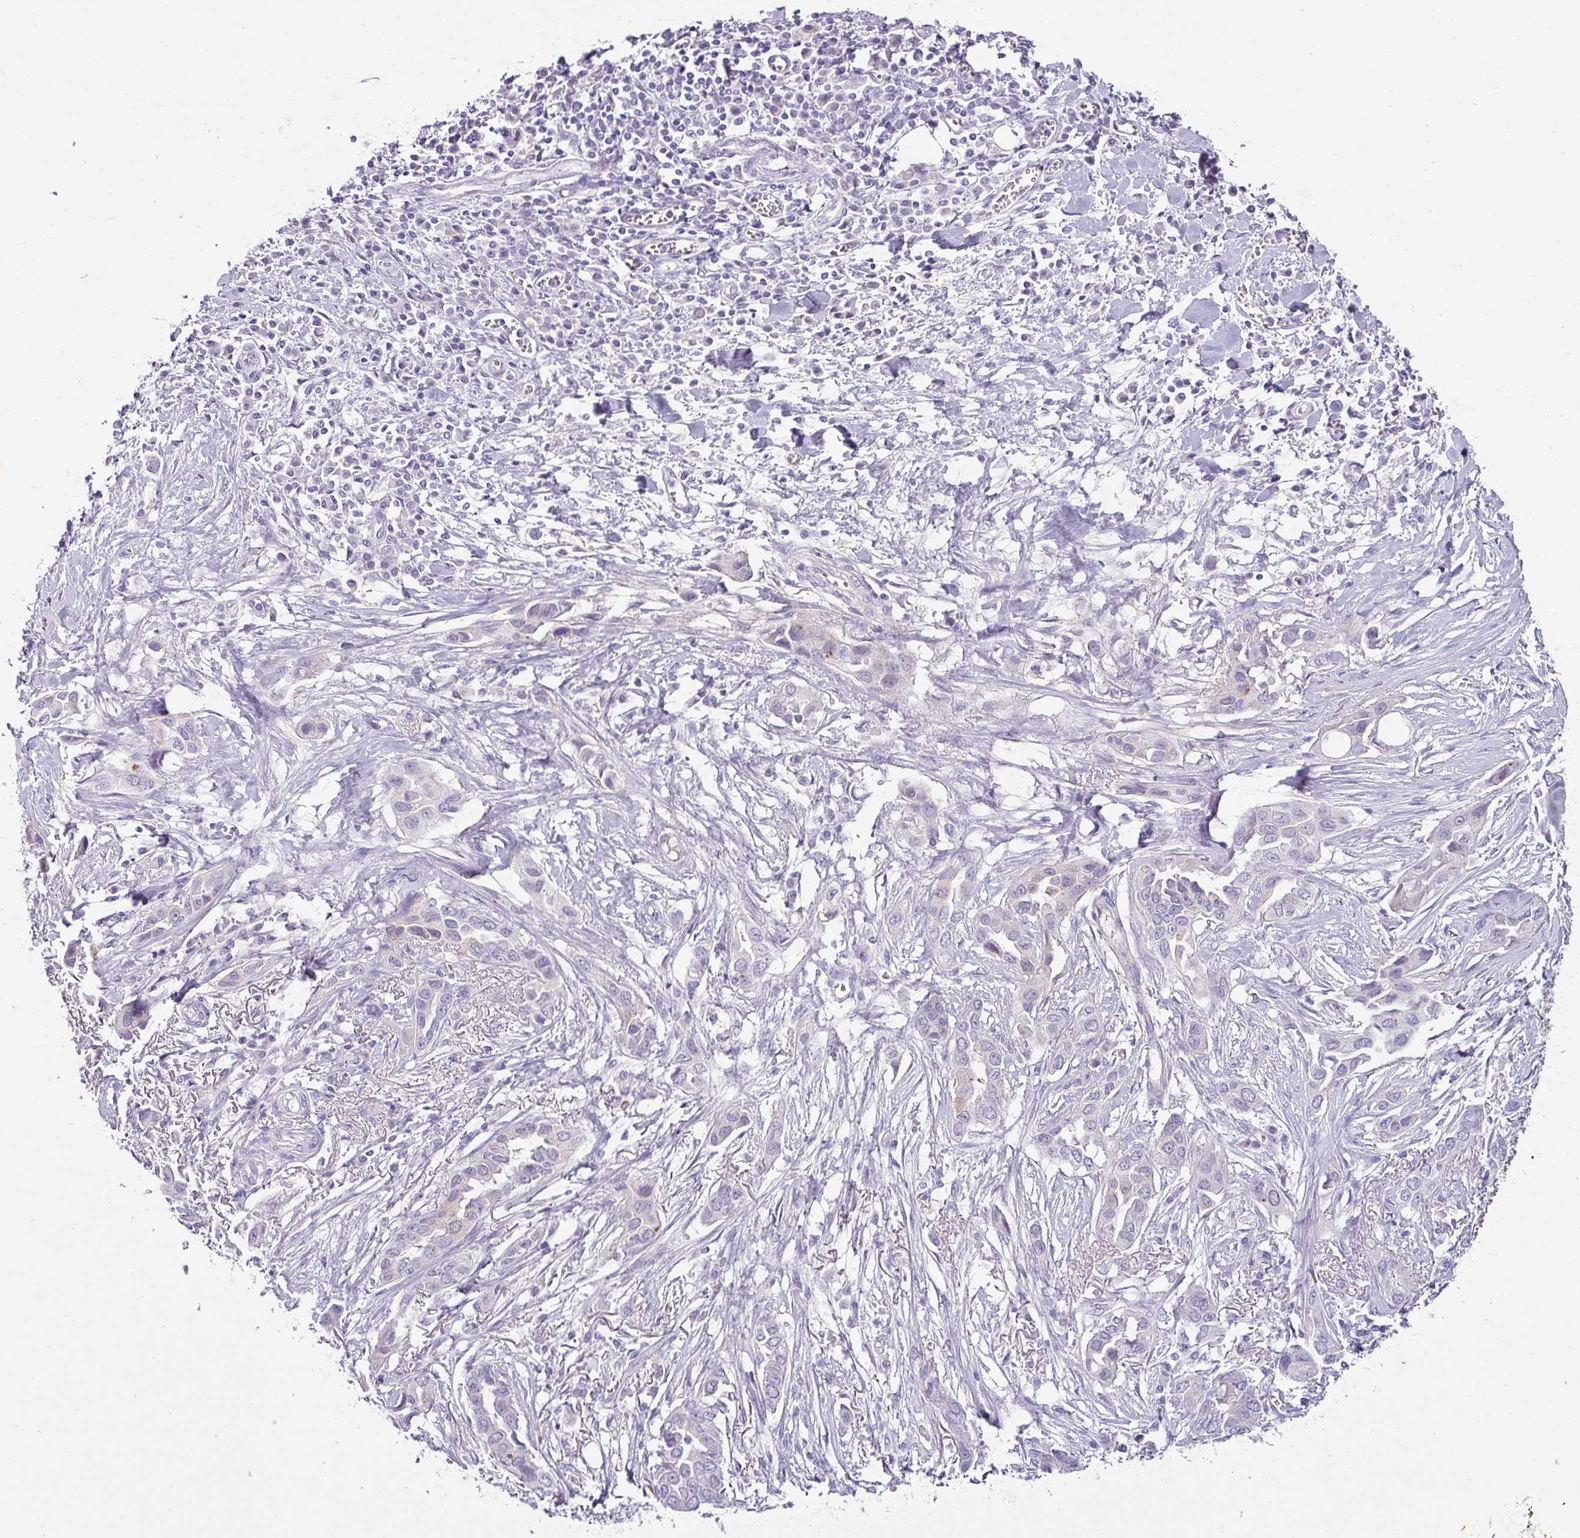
{"staining": {"intensity": "negative", "quantity": "none", "location": "none"}, "tissue": "lung cancer", "cell_type": "Tumor cells", "image_type": "cancer", "snomed": [{"axis": "morphology", "description": "Adenocarcinoma, NOS"}, {"axis": "topography", "description": "Lung"}], "caption": "A high-resolution histopathology image shows immunohistochemistry (IHC) staining of adenocarcinoma (lung), which reveals no significant positivity in tumor cells. Nuclei are stained in blue.", "gene": "OR52N1", "patient": {"sex": "female", "age": 76}}